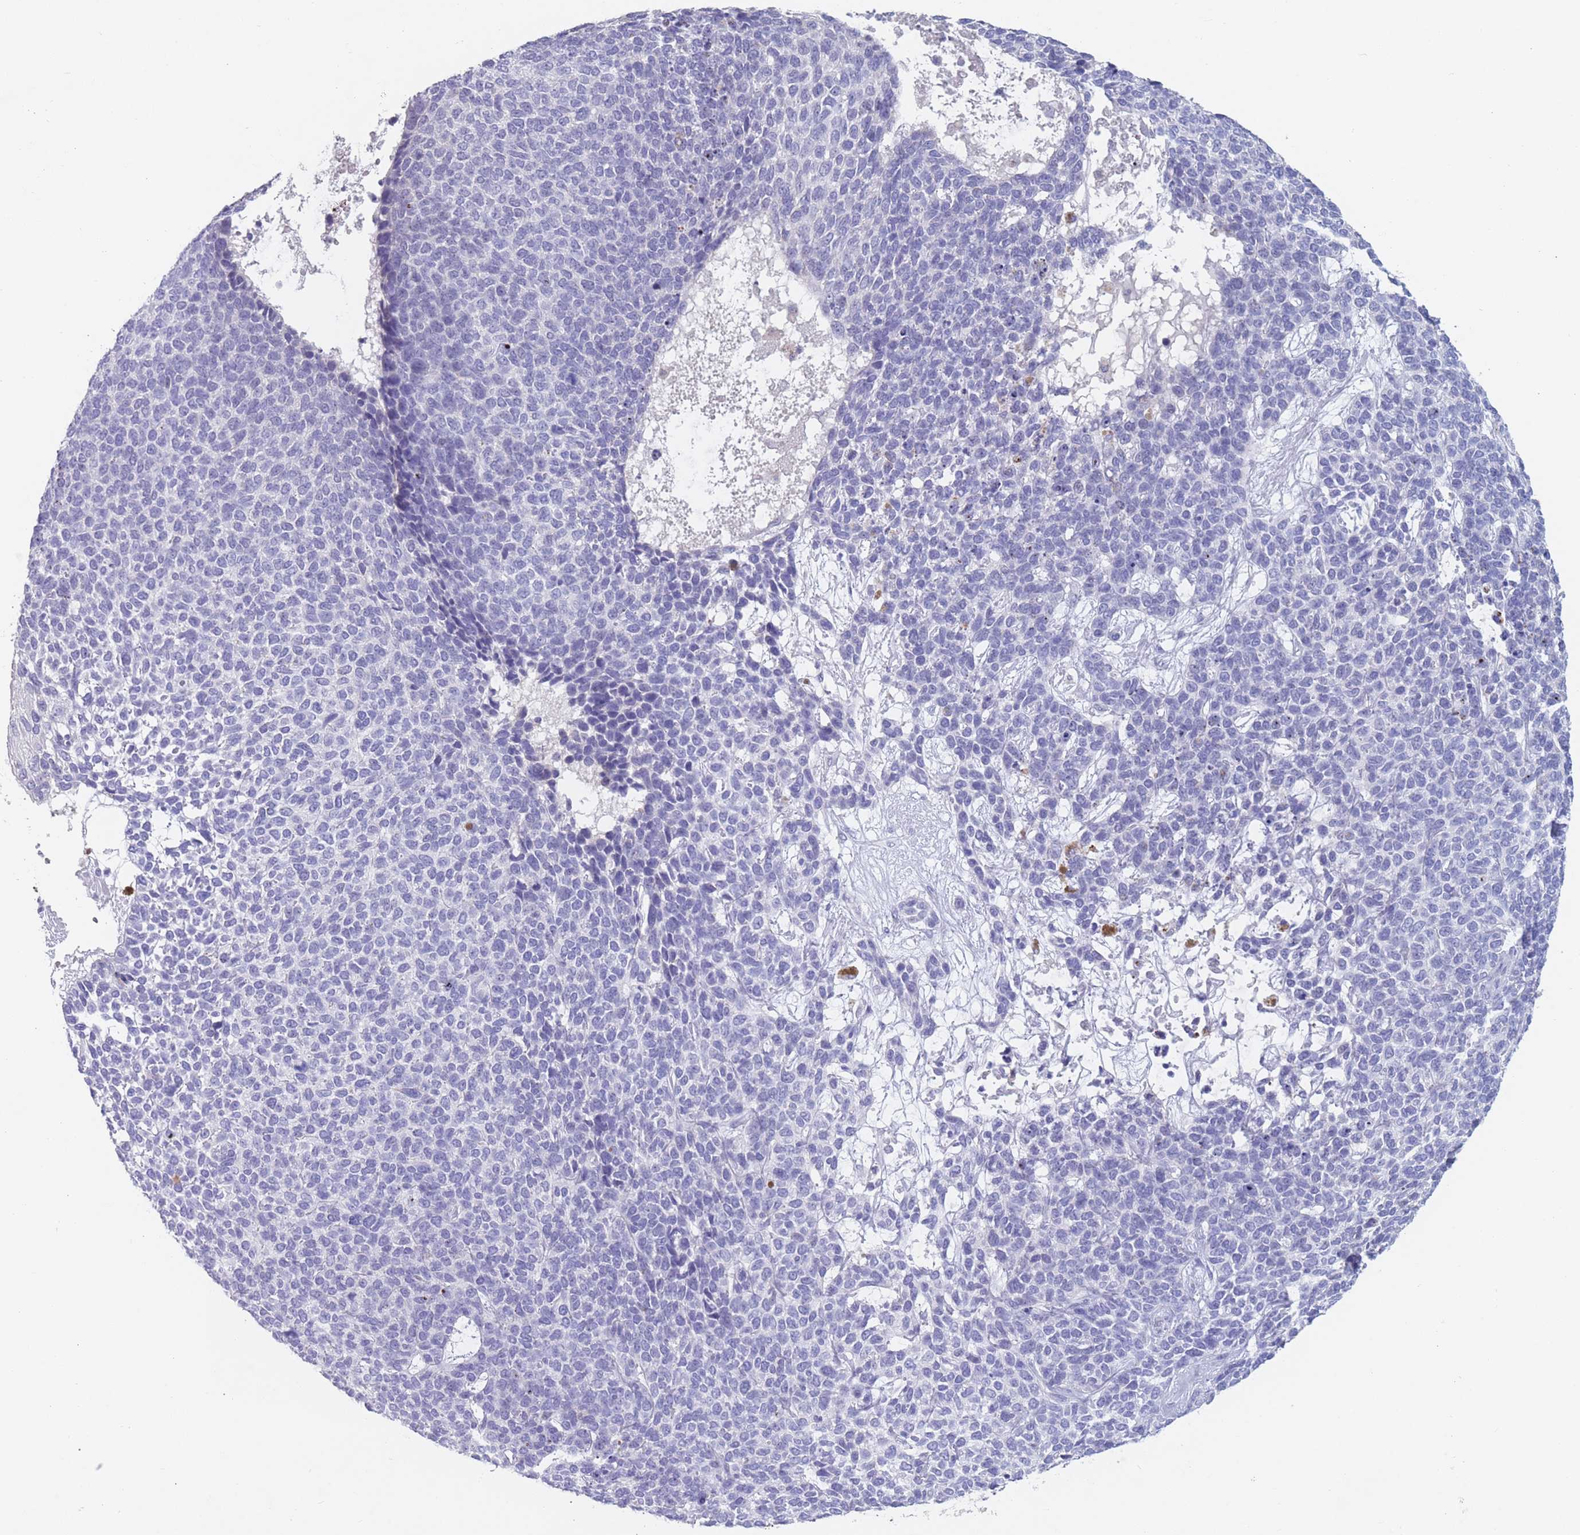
{"staining": {"intensity": "negative", "quantity": "none", "location": "none"}, "tissue": "skin cancer", "cell_type": "Tumor cells", "image_type": "cancer", "snomed": [{"axis": "morphology", "description": "Basal cell carcinoma"}, {"axis": "topography", "description": "Skin"}], "caption": "An IHC micrograph of skin cancer (basal cell carcinoma) is shown. There is no staining in tumor cells of skin cancer (basal cell carcinoma).", "gene": "ATP1A3", "patient": {"sex": "female", "age": 84}}